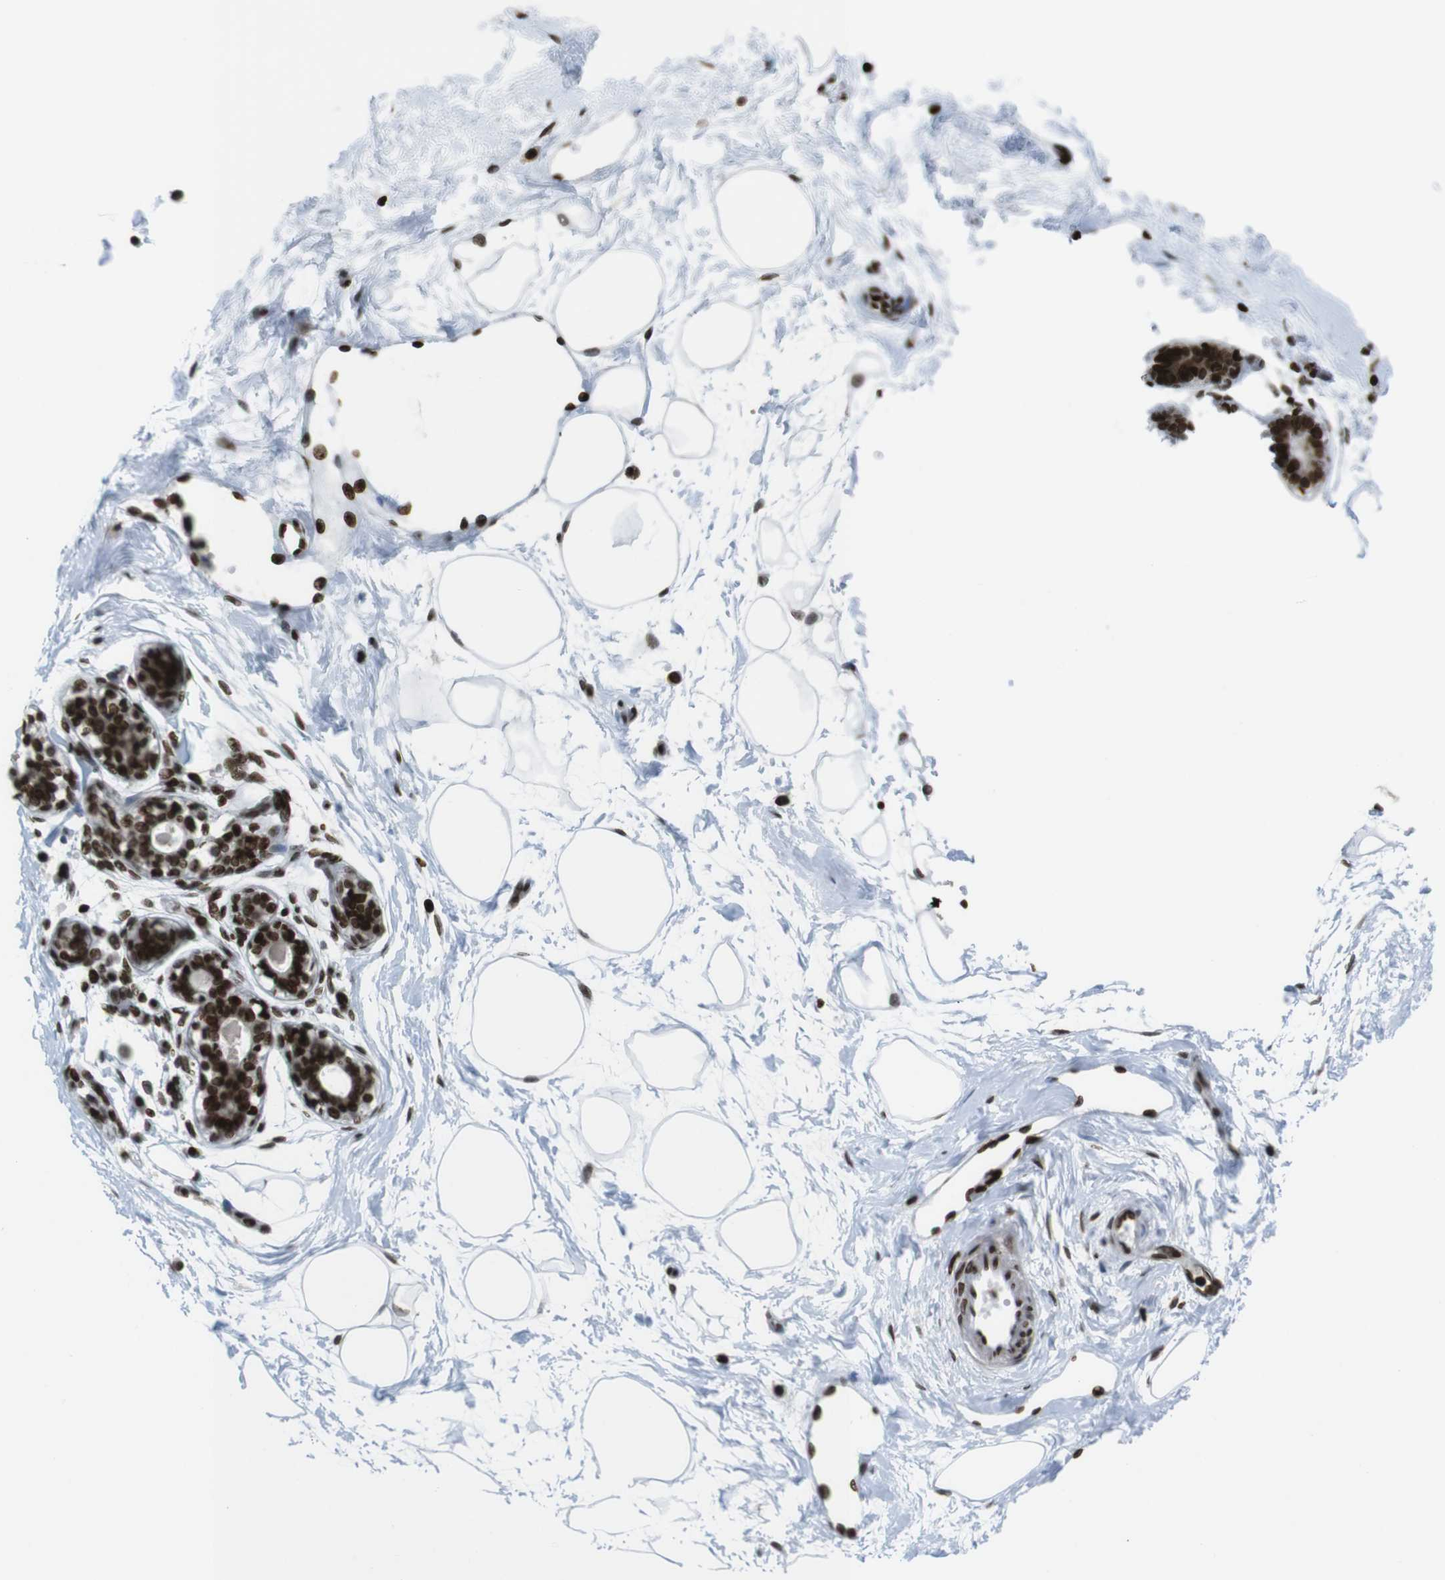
{"staining": {"intensity": "moderate", "quantity": ">75%", "location": "nuclear"}, "tissue": "breast", "cell_type": "Adipocytes", "image_type": "normal", "snomed": [{"axis": "morphology", "description": "Normal tissue, NOS"}, {"axis": "topography", "description": "Breast"}], "caption": "Moderate nuclear positivity for a protein is identified in approximately >75% of adipocytes of normal breast using IHC.", "gene": "H2AC8", "patient": {"sex": "female", "age": 45}}